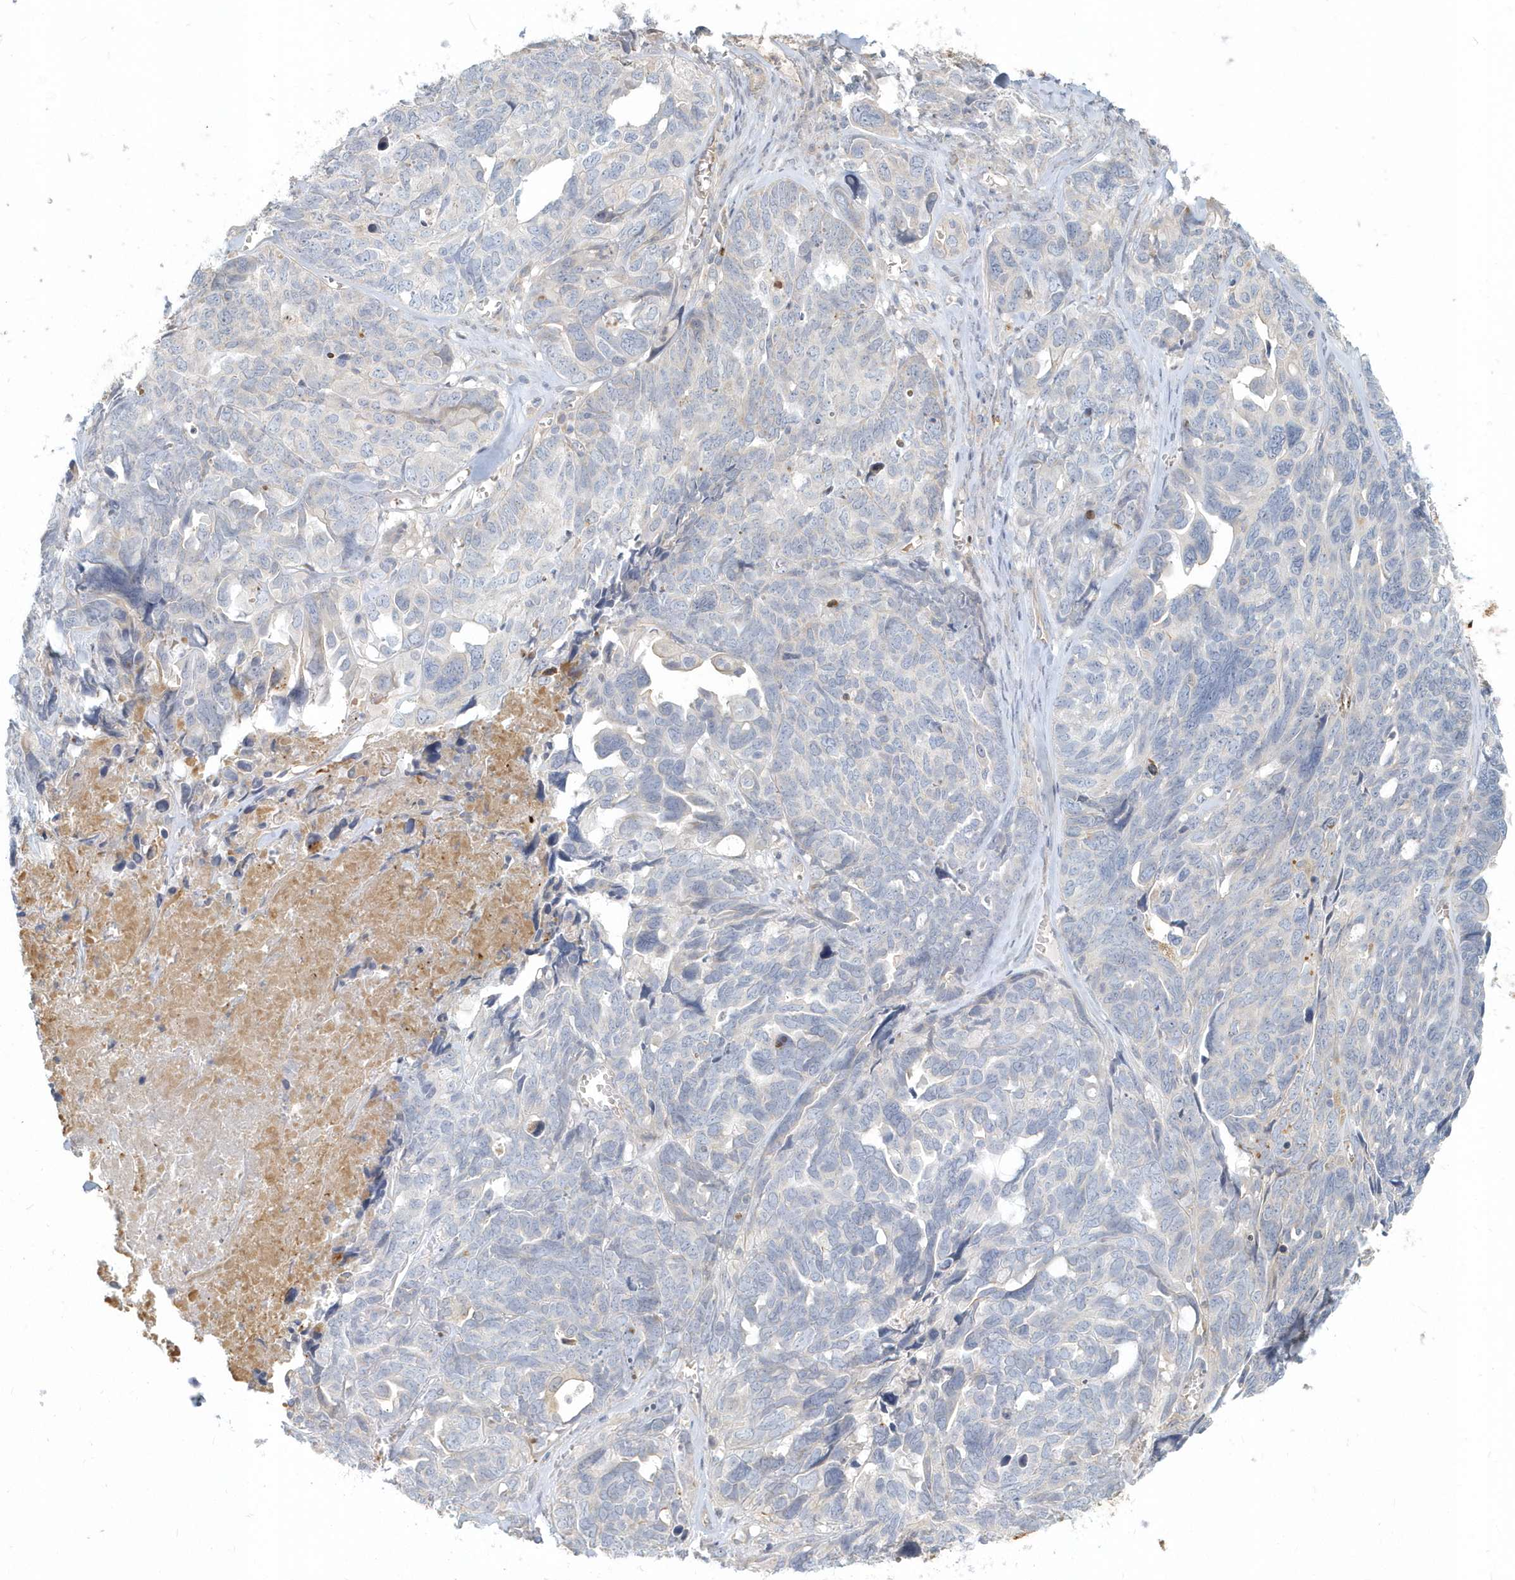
{"staining": {"intensity": "negative", "quantity": "none", "location": "none"}, "tissue": "ovarian cancer", "cell_type": "Tumor cells", "image_type": "cancer", "snomed": [{"axis": "morphology", "description": "Cystadenocarcinoma, serous, NOS"}, {"axis": "topography", "description": "Ovary"}], "caption": "Tumor cells show no significant protein expression in ovarian cancer (serous cystadenocarcinoma).", "gene": "NAPB", "patient": {"sex": "female", "age": 79}}